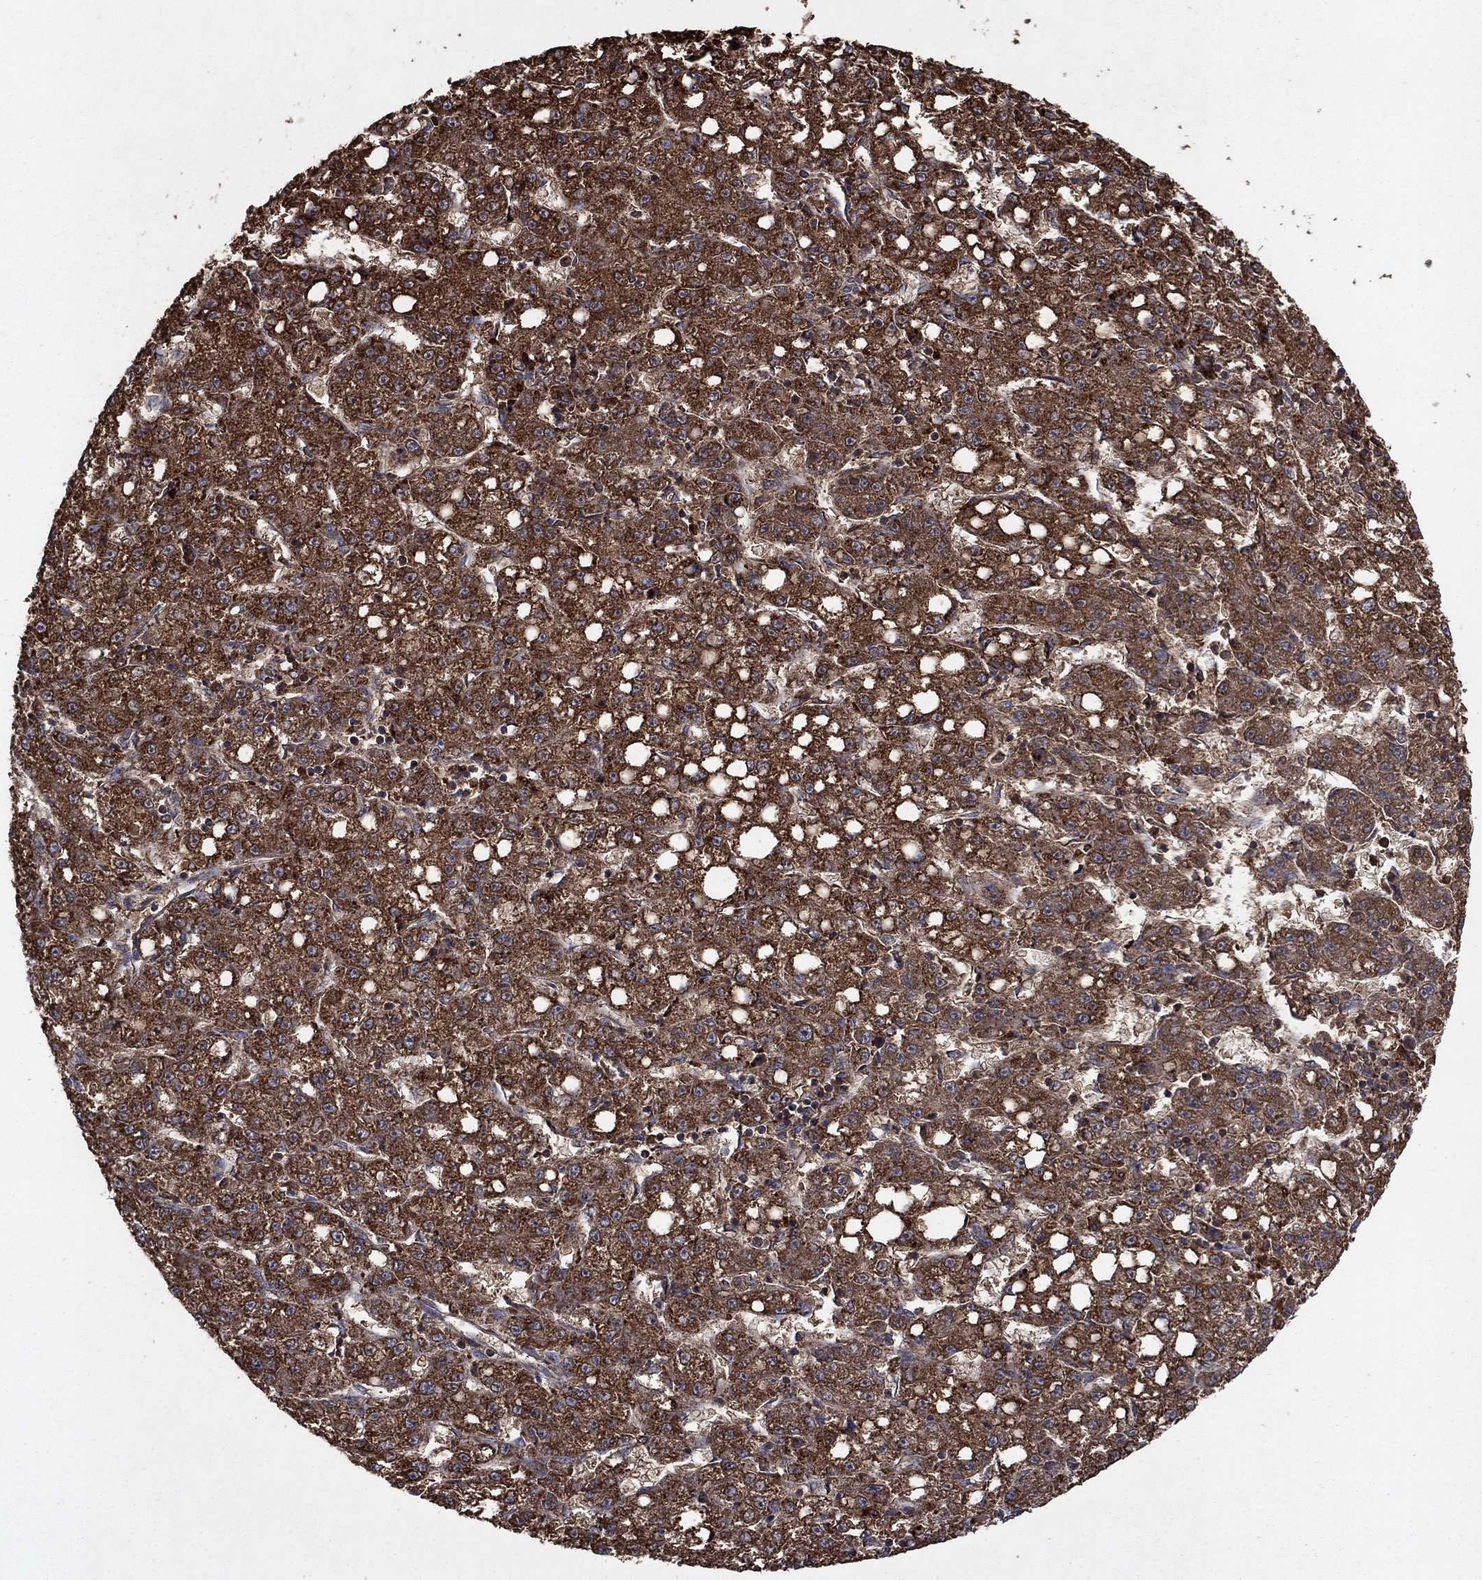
{"staining": {"intensity": "strong", "quantity": ">75%", "location": "cytoplasmic/membranous"}, "tissue": "liver cancer", "cell_type": "Tumor cells", "image_type": "cancer", "snomed": [{"axis": "morphology", "description": "Carcinoma, Hepatocellular, NOS"}, {"axis": "topography", "description": "Liver"}], "caption": "Strong cytoplasmic/membranous staining for a protein is seen in about >75% of tumor cells of liver cancer (hepatocellular carcinoma) using immunohistochemistry.", "gene": "DPH1", "patient": {"sex": "female", "age": 65}}